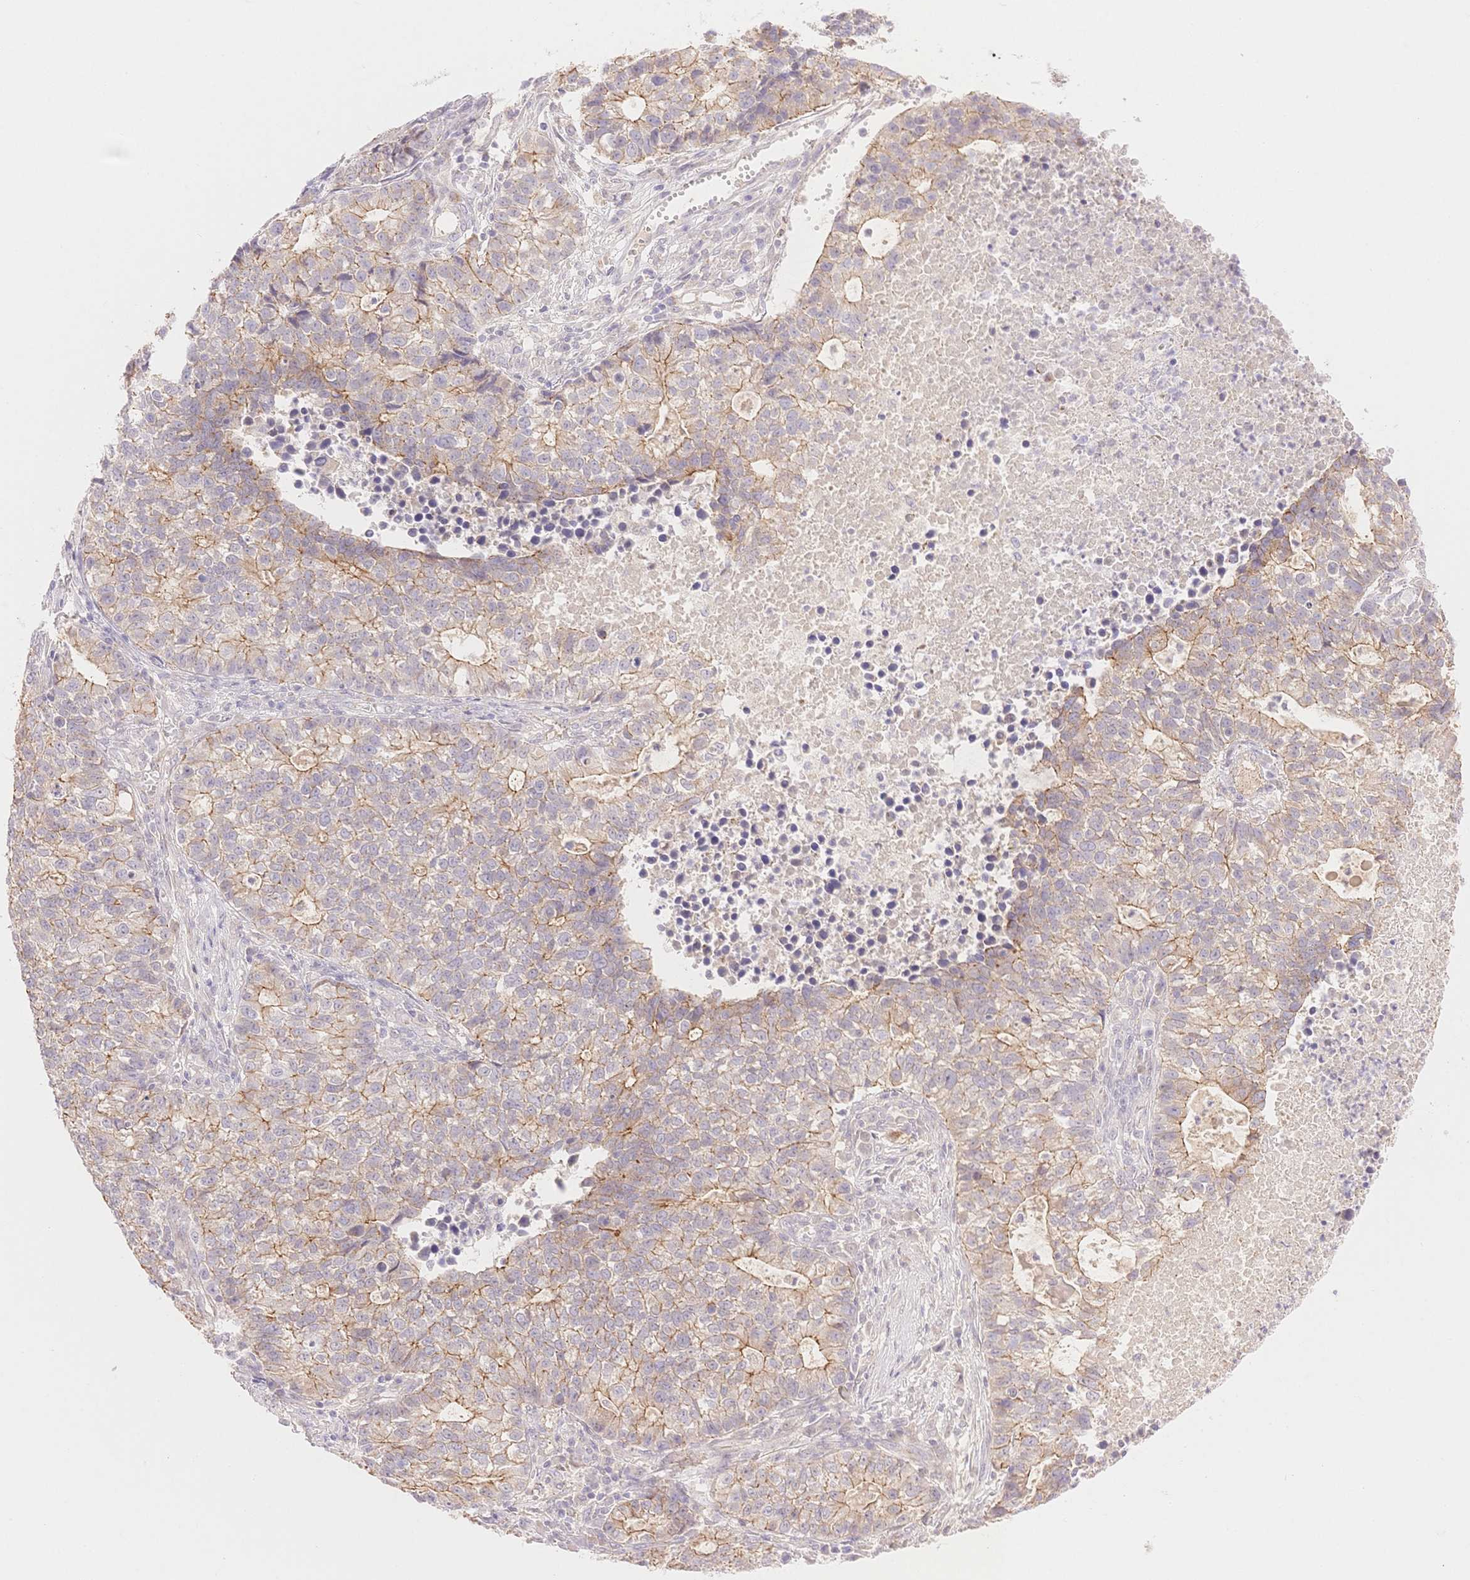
{"staining": {"intensity": "moderate", "quantity": "25%-75%", "location": "cytoplasmic/membranous"}, "tissue": "lung cancer", "cell_type": "Tumor cells", "image_type": "cancer", "snomed": [{"axis": "morphology", "description": "Adenocarcinoma, NOS"}, {"axis": "topography", "description": "Lung"}], "caption": "Lung cancer stained with a protein marker demonstrates moderate staining in tumor cells.", "gene": "WDR54", "patient": {"sex": "male", "age": 57}}